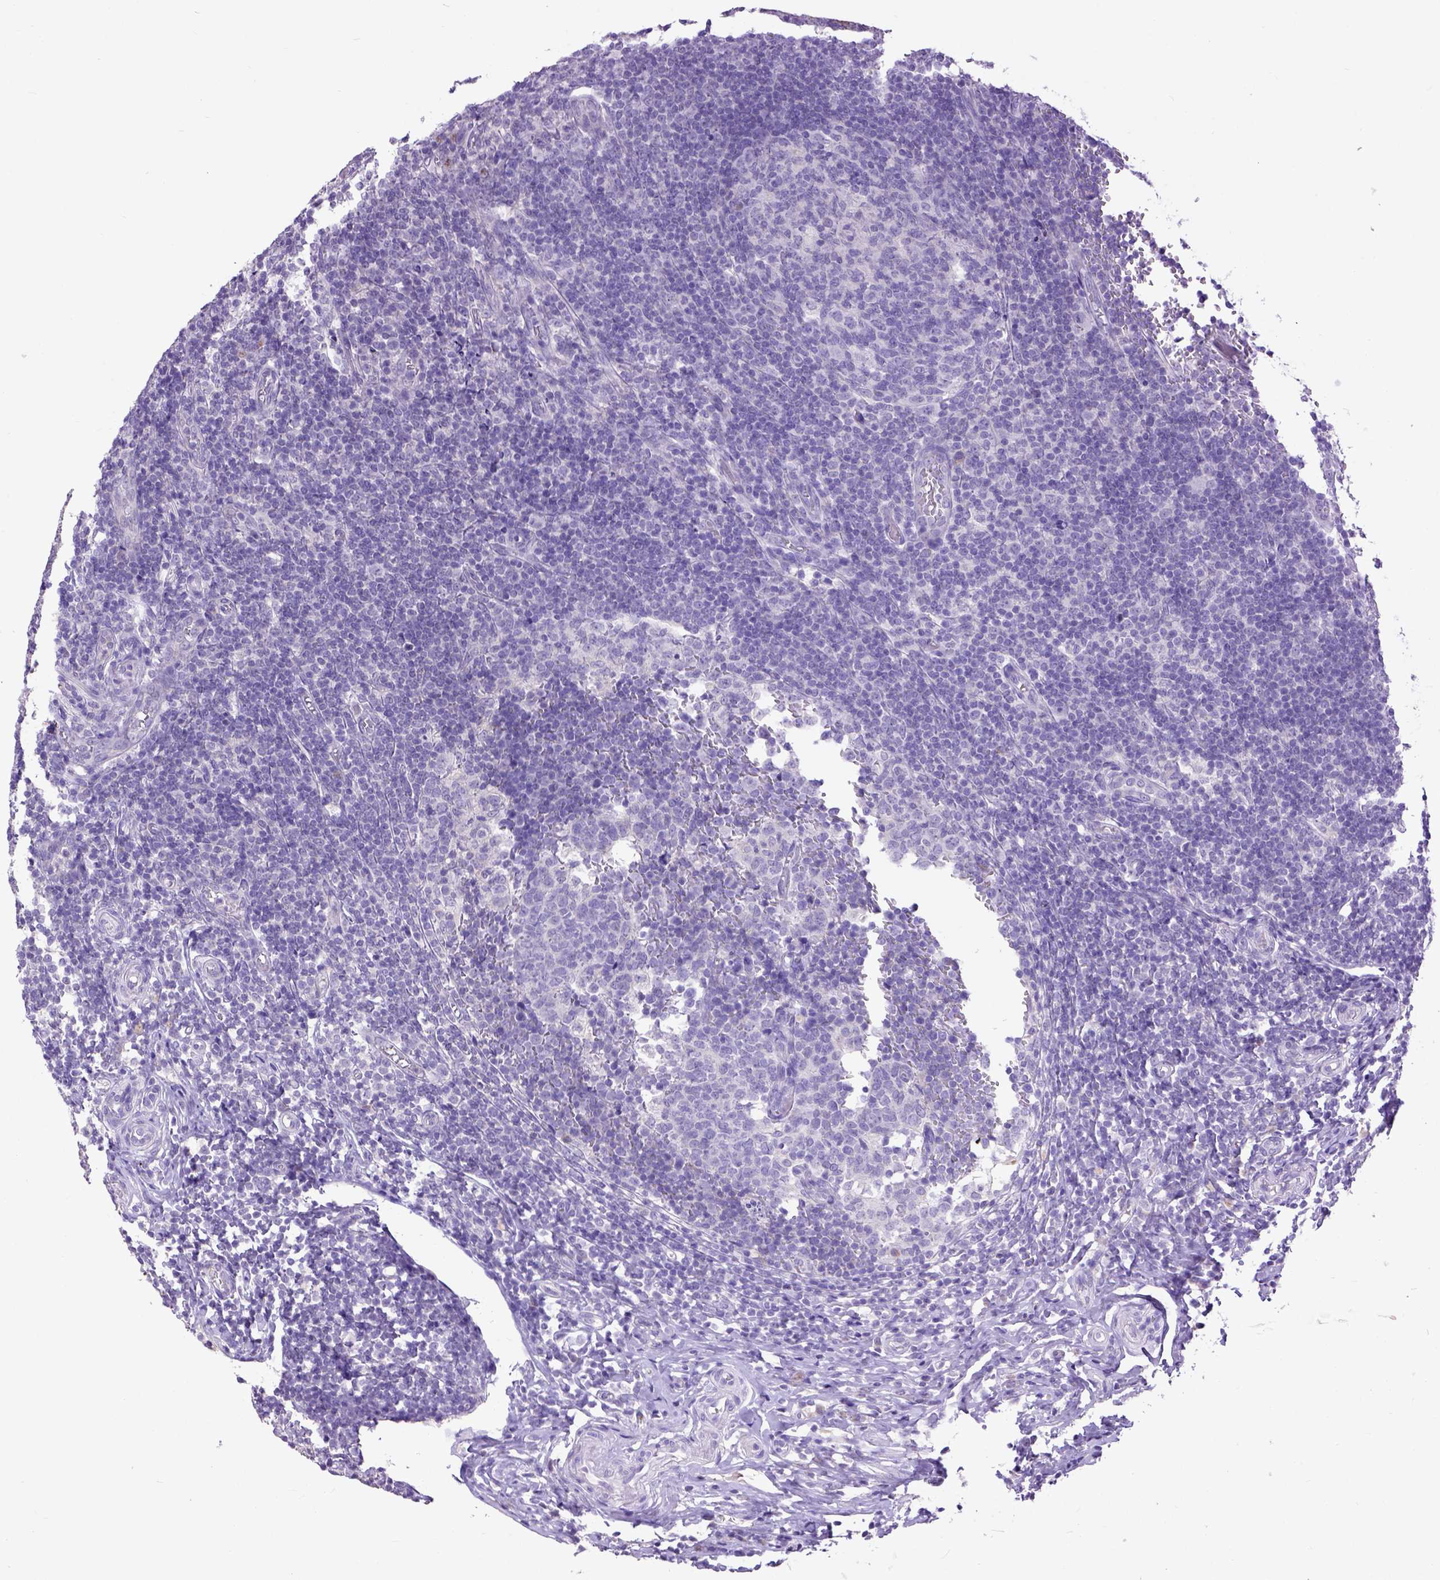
{"staining": {"intensity": "strong", "quantity": ">75%", "location": "cytoplasmic/membranous"}, "tissue": "appendix", "cell_type": "Glandular cells", "image_type": "normal", "snomed": [{"axis": "morphology", "description": "Normal tissue, NOS"}, {"axis": "topography", "description": "Appendix"}], "caption": "Immunohistochemistry of normal appendix exhibits high levels of strong cytoplasmic/membranous positivity in approximately >75% of glandular cells.", "gene": "RAB25", "patient": {"sex": "male", "age": 18}}